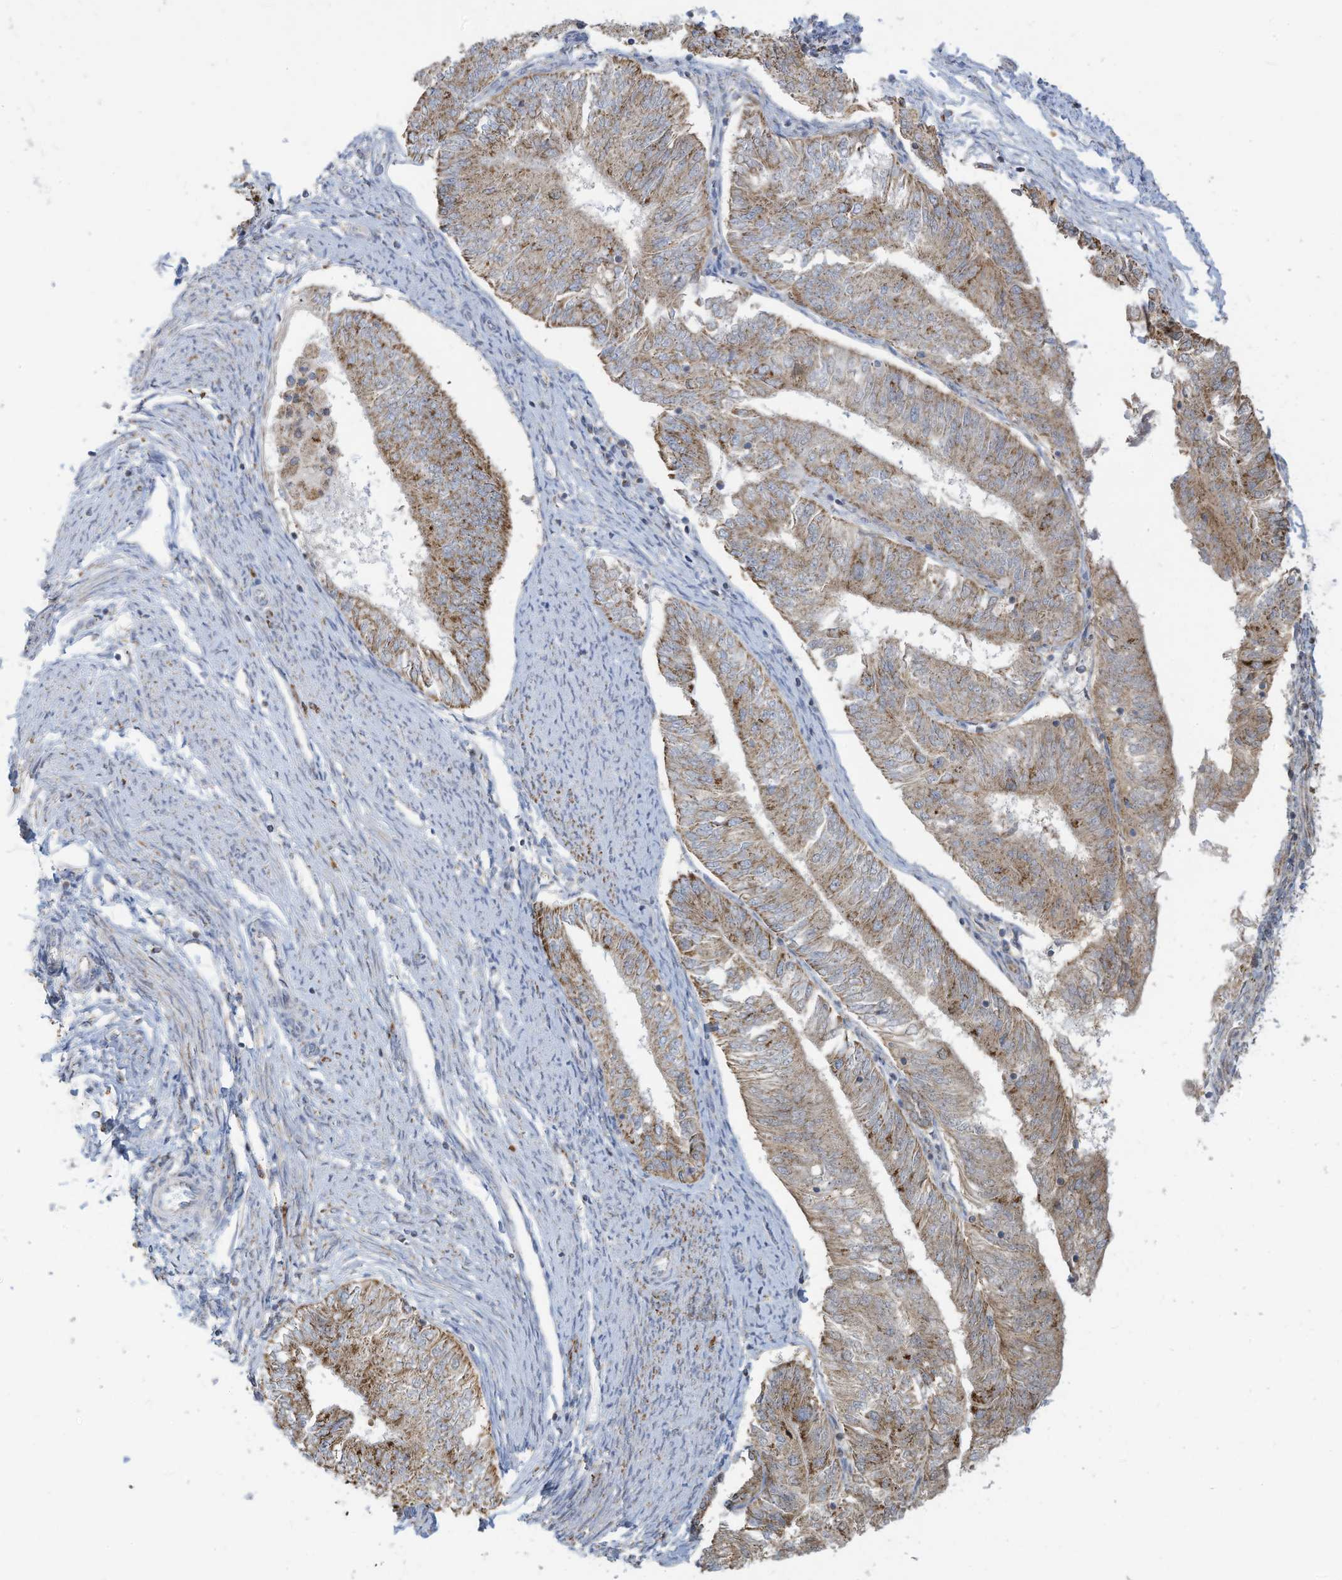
{"staining": {"intensity": "moderate", "quantity": "25%-75%", "location": "cytoplasmic/membranous"}, "tissue": "endometrial cancer", "cell_type": "Tumor cells", "image_type": "cancer", "snomed": [{"axis": "morphology", "description": "Adenocarcinoma, NOS"}, {"axis": "topography", "description": "Endometrium"}], "caption": "DAB immunohistochemical staining of adenocarcinoma (endometrial) reveals moderate cytoplasmic/membranous protein positivity in about 25%-75% of tumor cells.", "gene": "NLN", "patient": {"sex": "female", "age": 58}}